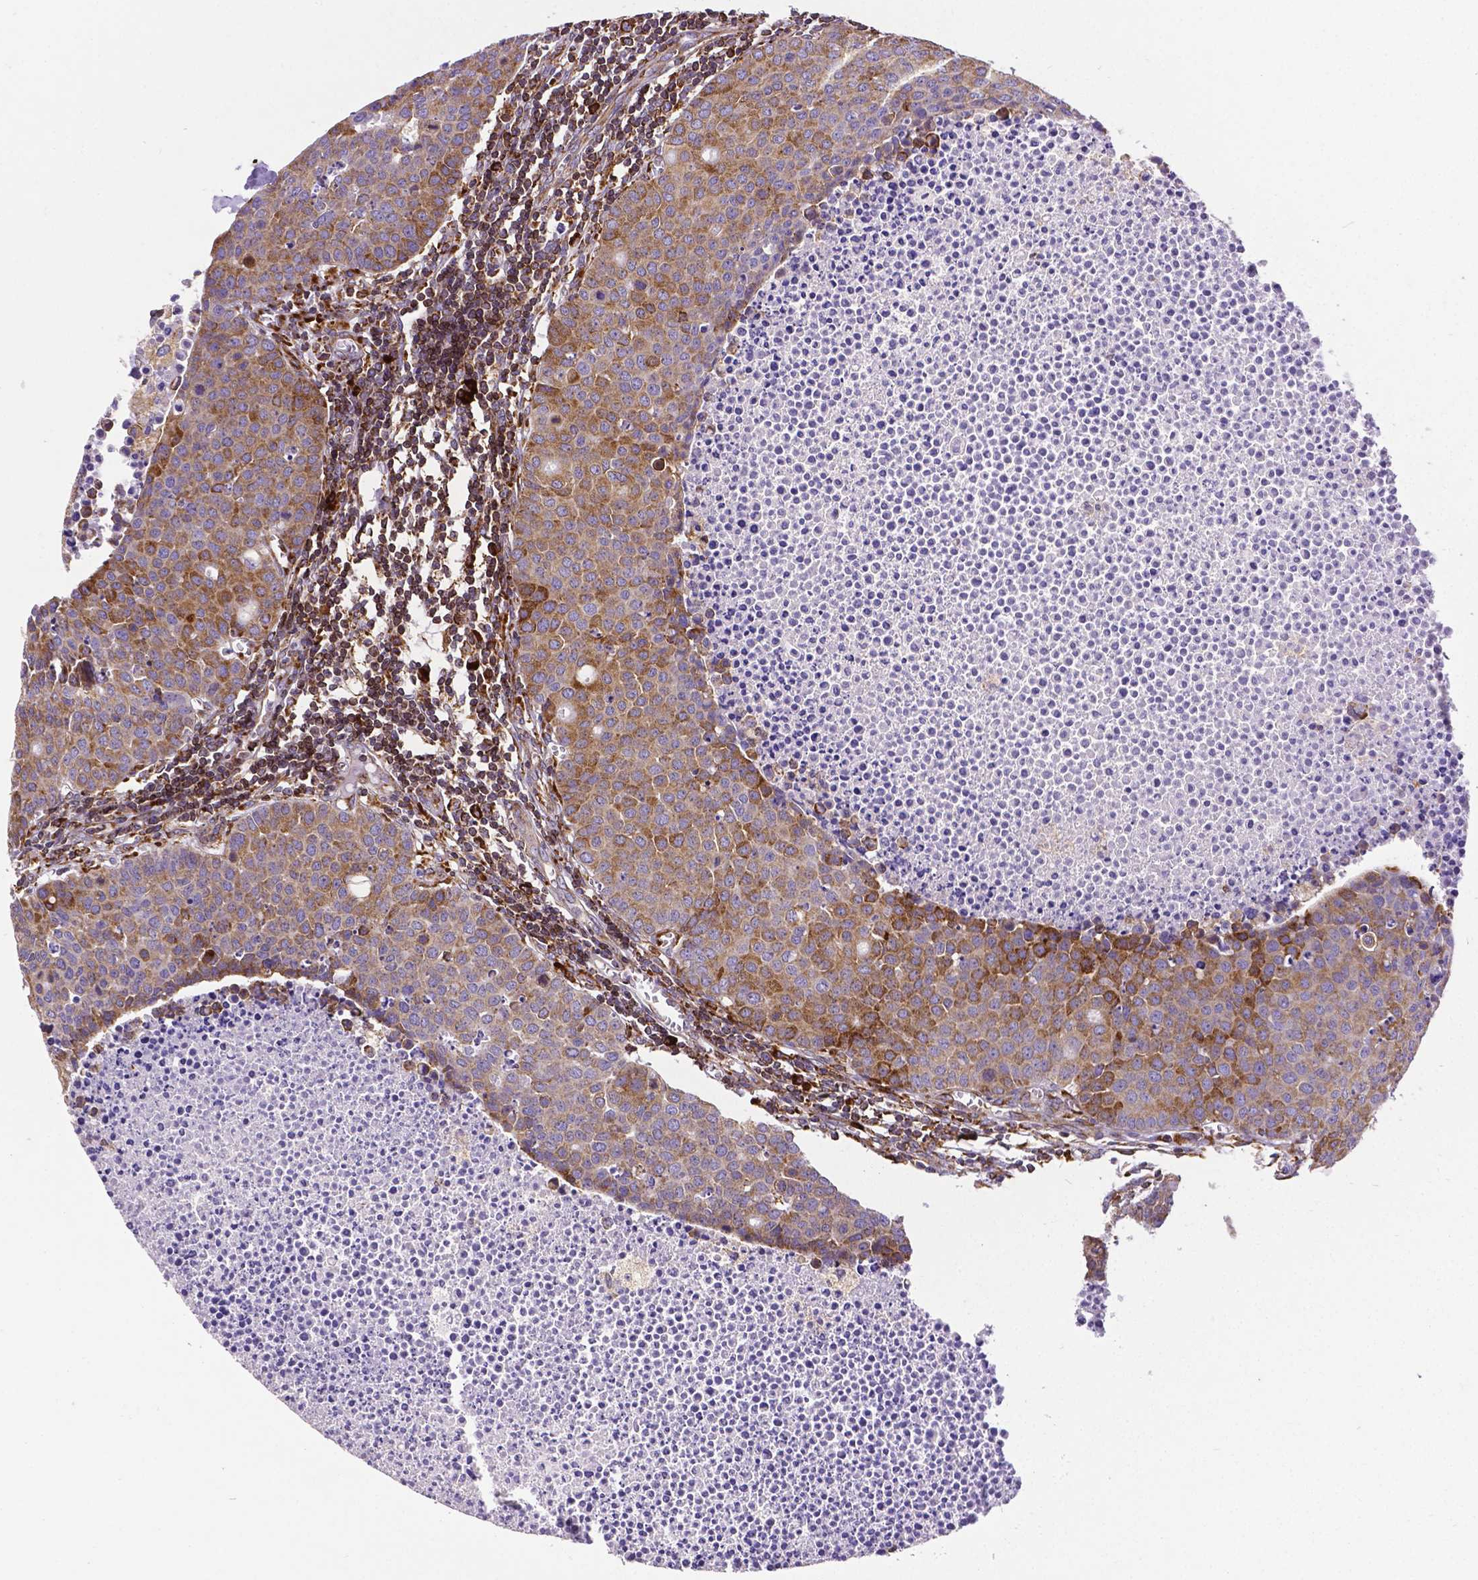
{"staining": {"intensity": "moderate", "quantity": ">75%", "location": "cytoplasmic/membranous"}, "tissue": "carcinoid", "cell_type": "Tumor cells", "image_type": "cancer", "snomed": [{"axis": "morphology", "description": "Carcinoid, malignant, NOS"}, {"axis": "topography", "description": "Colon"}], "caption": "A micrograph of human carcinoid stained for a protein exhibits moderate cytoplasmic/membranous brown staining in tumor cells.", "gene": "MTDH", "patient": {"sex": "male", "age": 81}}